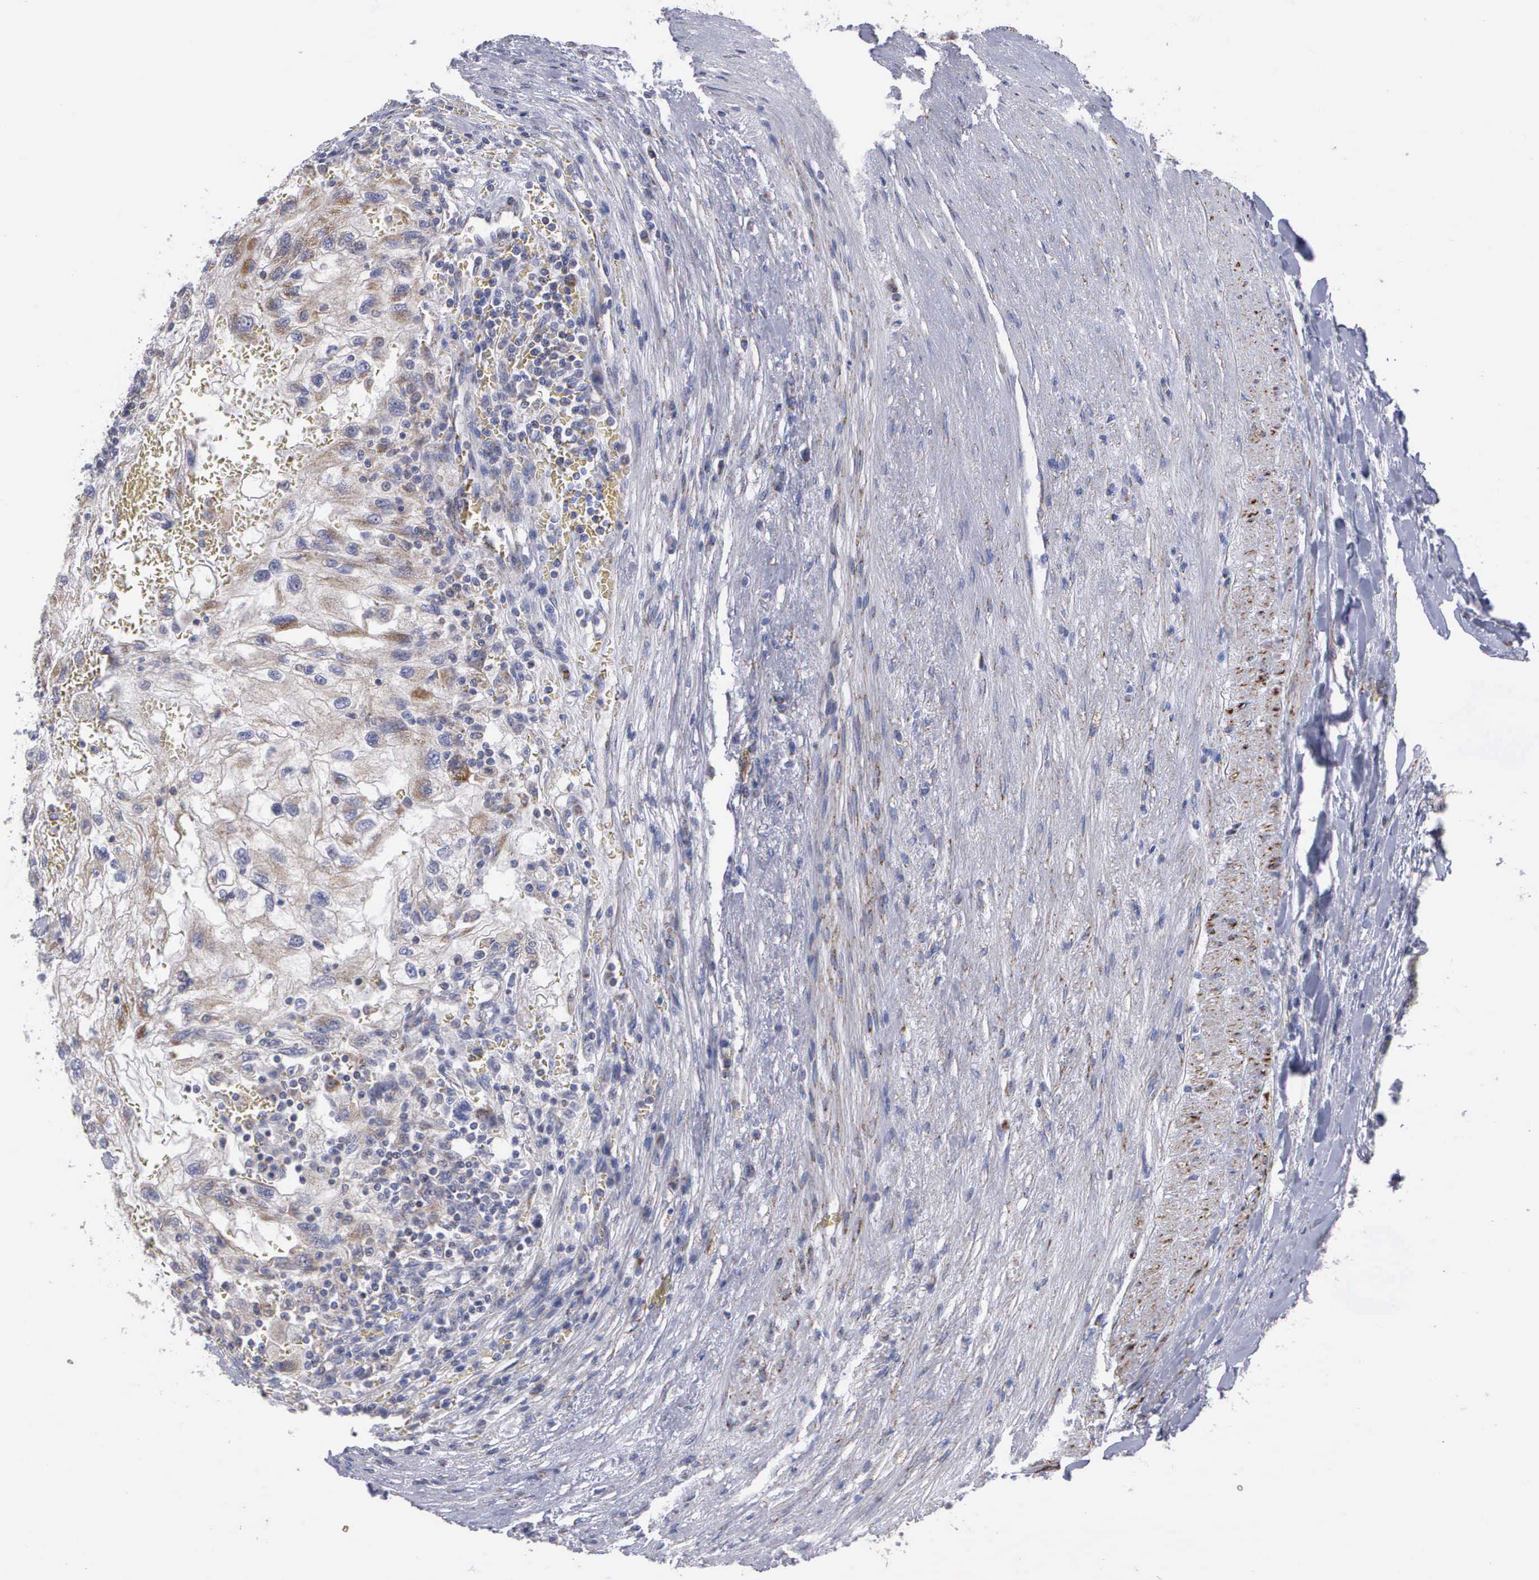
{"staining": {"intensity": "moderate", "quantity": "25%-75%", "location": "cytoplasmic/membranous"}, "tissue": "renal cancer", "cell_type": "Tumor cells", "image_type": "cancer", "snomed": [{"axis": "morphology", "description": "Normal tissue, NOS"}, {"axis": "morphology", "description": "Adenocarcinoma, NOS"}, {"axis": "topography", "description": "Kidney"}], "caption": "The immunohistochemical stain shows moderate cytoplasmic/membranous staining in tumor cells of renal cancer (adenocarcinoma) tissue.", "gene": "APOOL", "patient": {"sex": "male", "age": 71}}